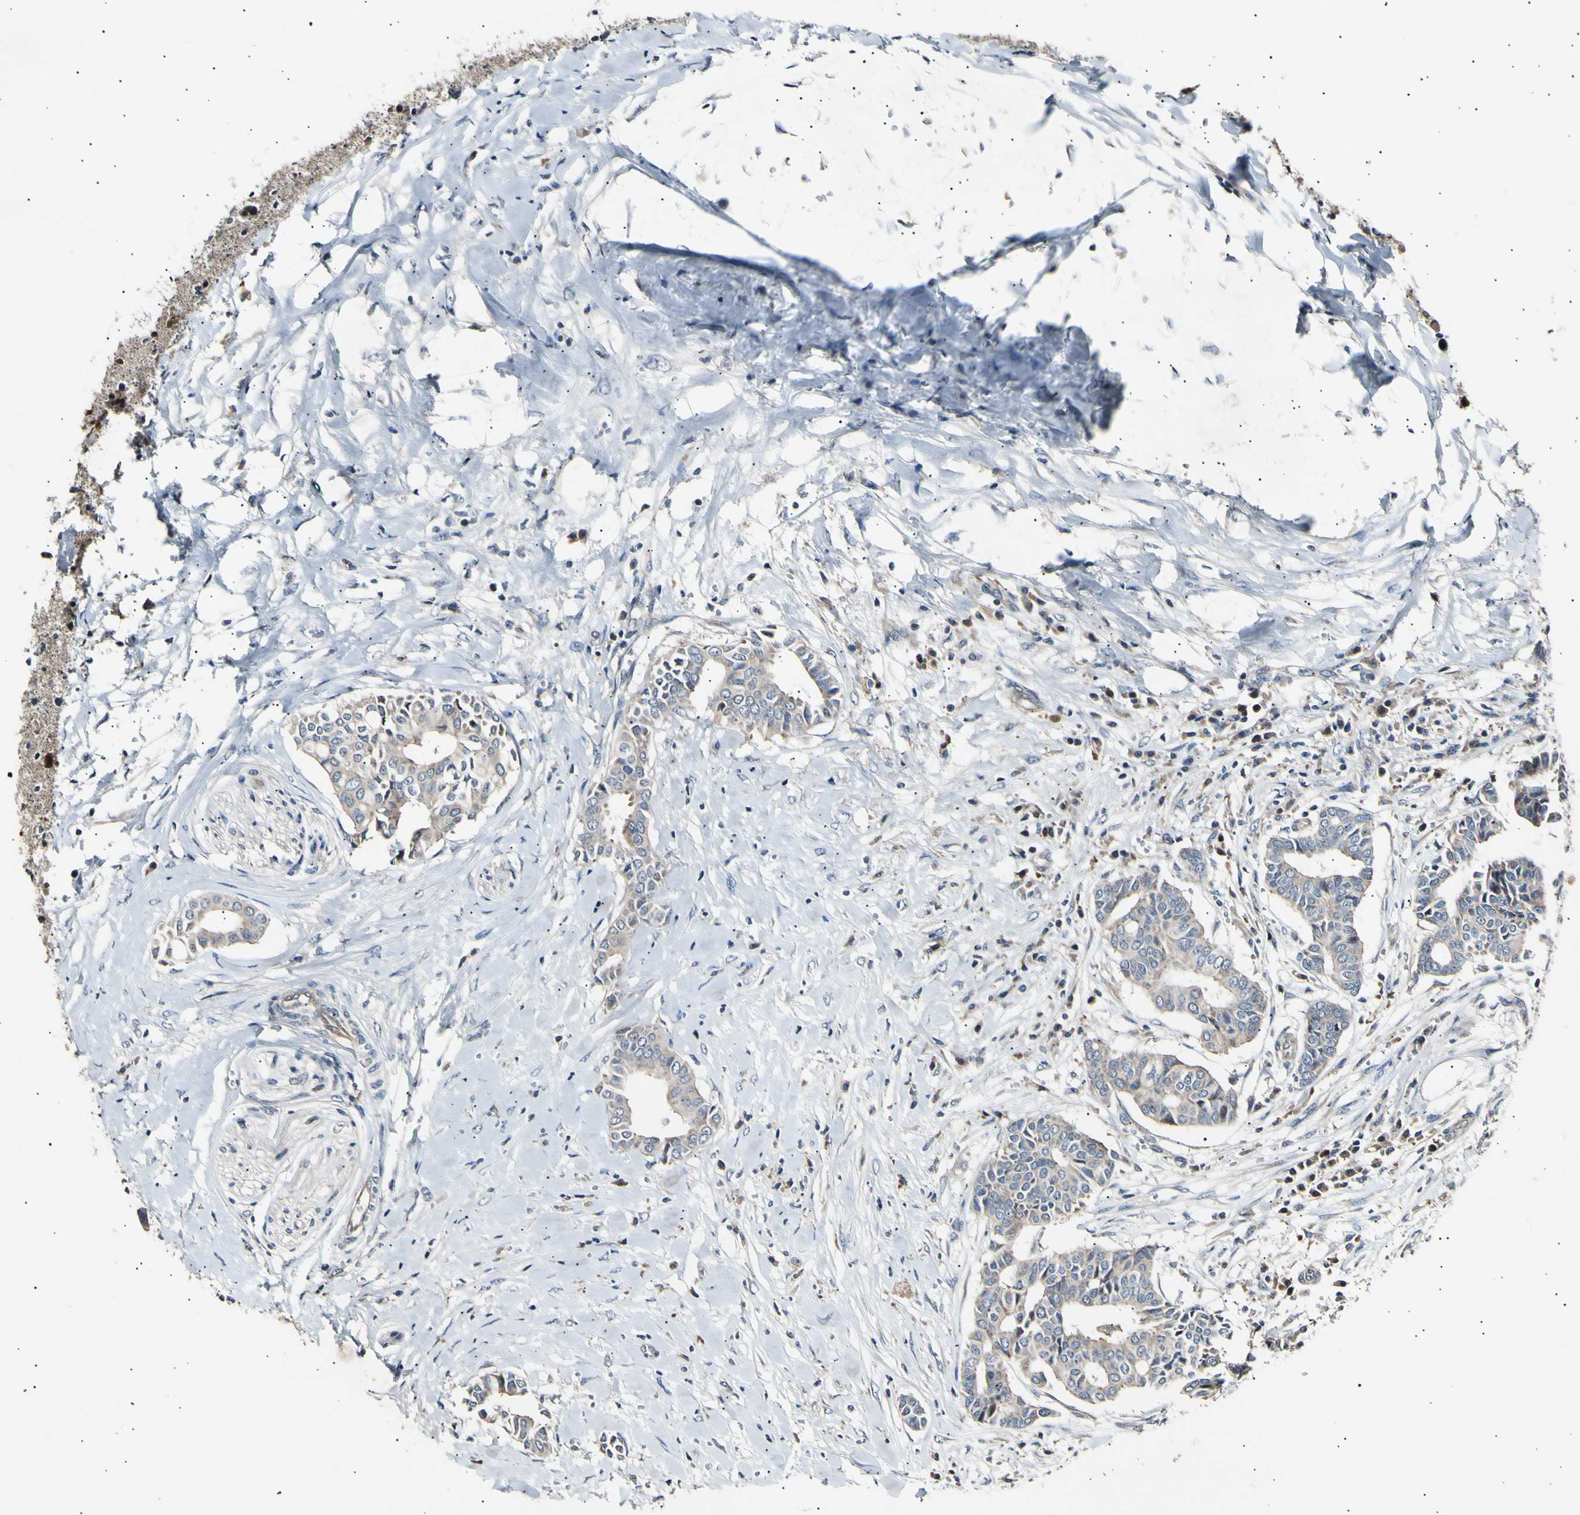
{"staining": {"intensity": "weak", "quantity": ">75%", "location": "cytoplasmic/membranous"}, "tissue": "head and neck cancer", "cell_type": "Tumor cells", "image_type": "cancer", "snomed": [{"axis": "morphology", "description": "Adenocarcinoma, NOS"}, {"axis": "topography", "description": "Salivary gland"}, {"axis": "topography", "description": "Head-Neck"}], "caption": "An image of human head and neck cancer stained for a protein exhibits weak cytoplasmic/membranous brown staining in tumor cells.", "gene": "ITGA6", "patient": {"sex": "female", "age": 59}}